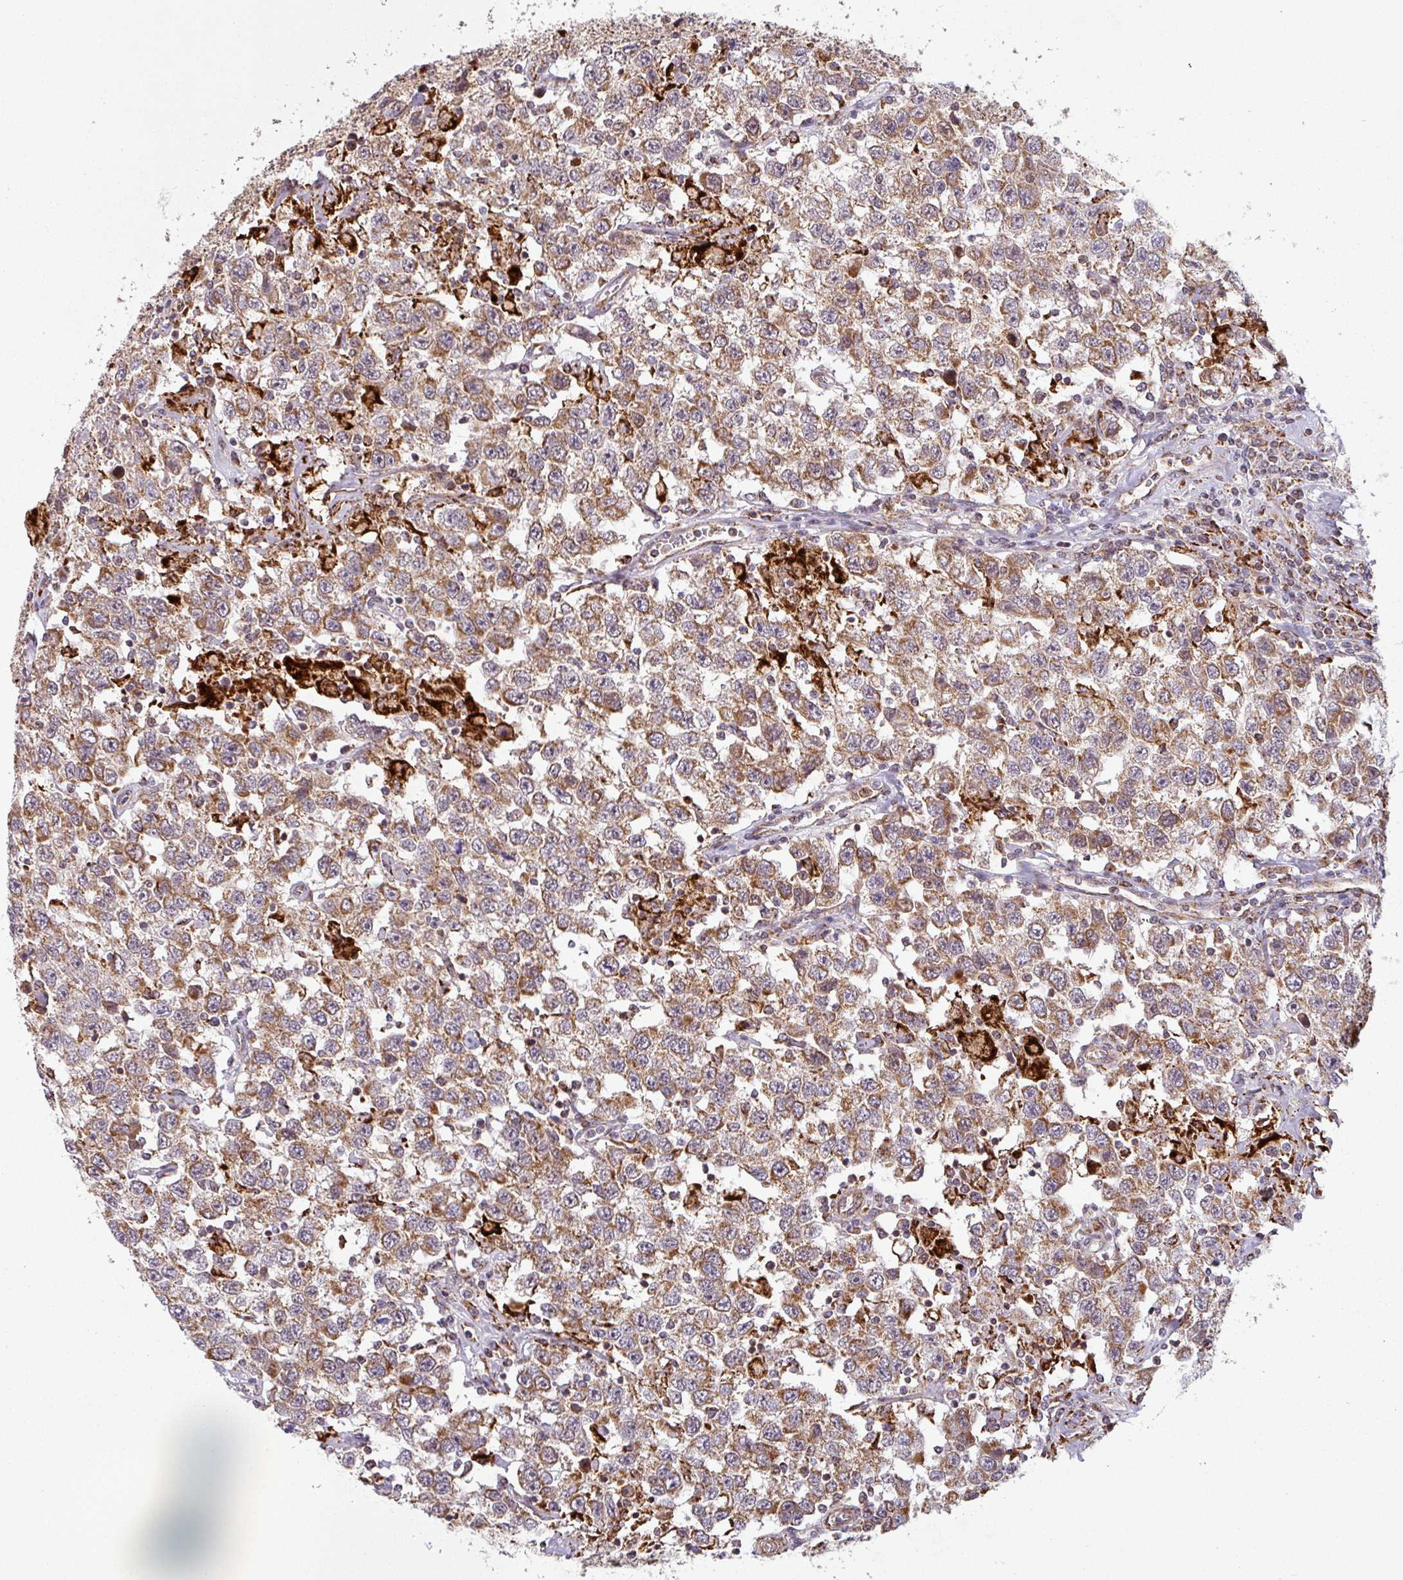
{"staining": {"intensity": "moderate", "quantity": "25%-75%", "location": "cytoplasmic/membranous"}, "tissue": "testis cancer", "cell_type": "Tumor cells", "image_type": "cancer", "snomed": [{"axis": "morphology", "description": "Seminoma, NOS"}, {"axis": "topography", "description": "Testis"}], "caption": "IHC image of neoplastic tissue: seminoma (testis) stained using IHC shows medium levels of moderate protein expression localized specifically in the cytoplasmic/membranous of tumor cells, appearing as a cytoplasmic/membranous brown color.", "gene": "GPD2", "patient": {"sex": "male", "age": 41}}